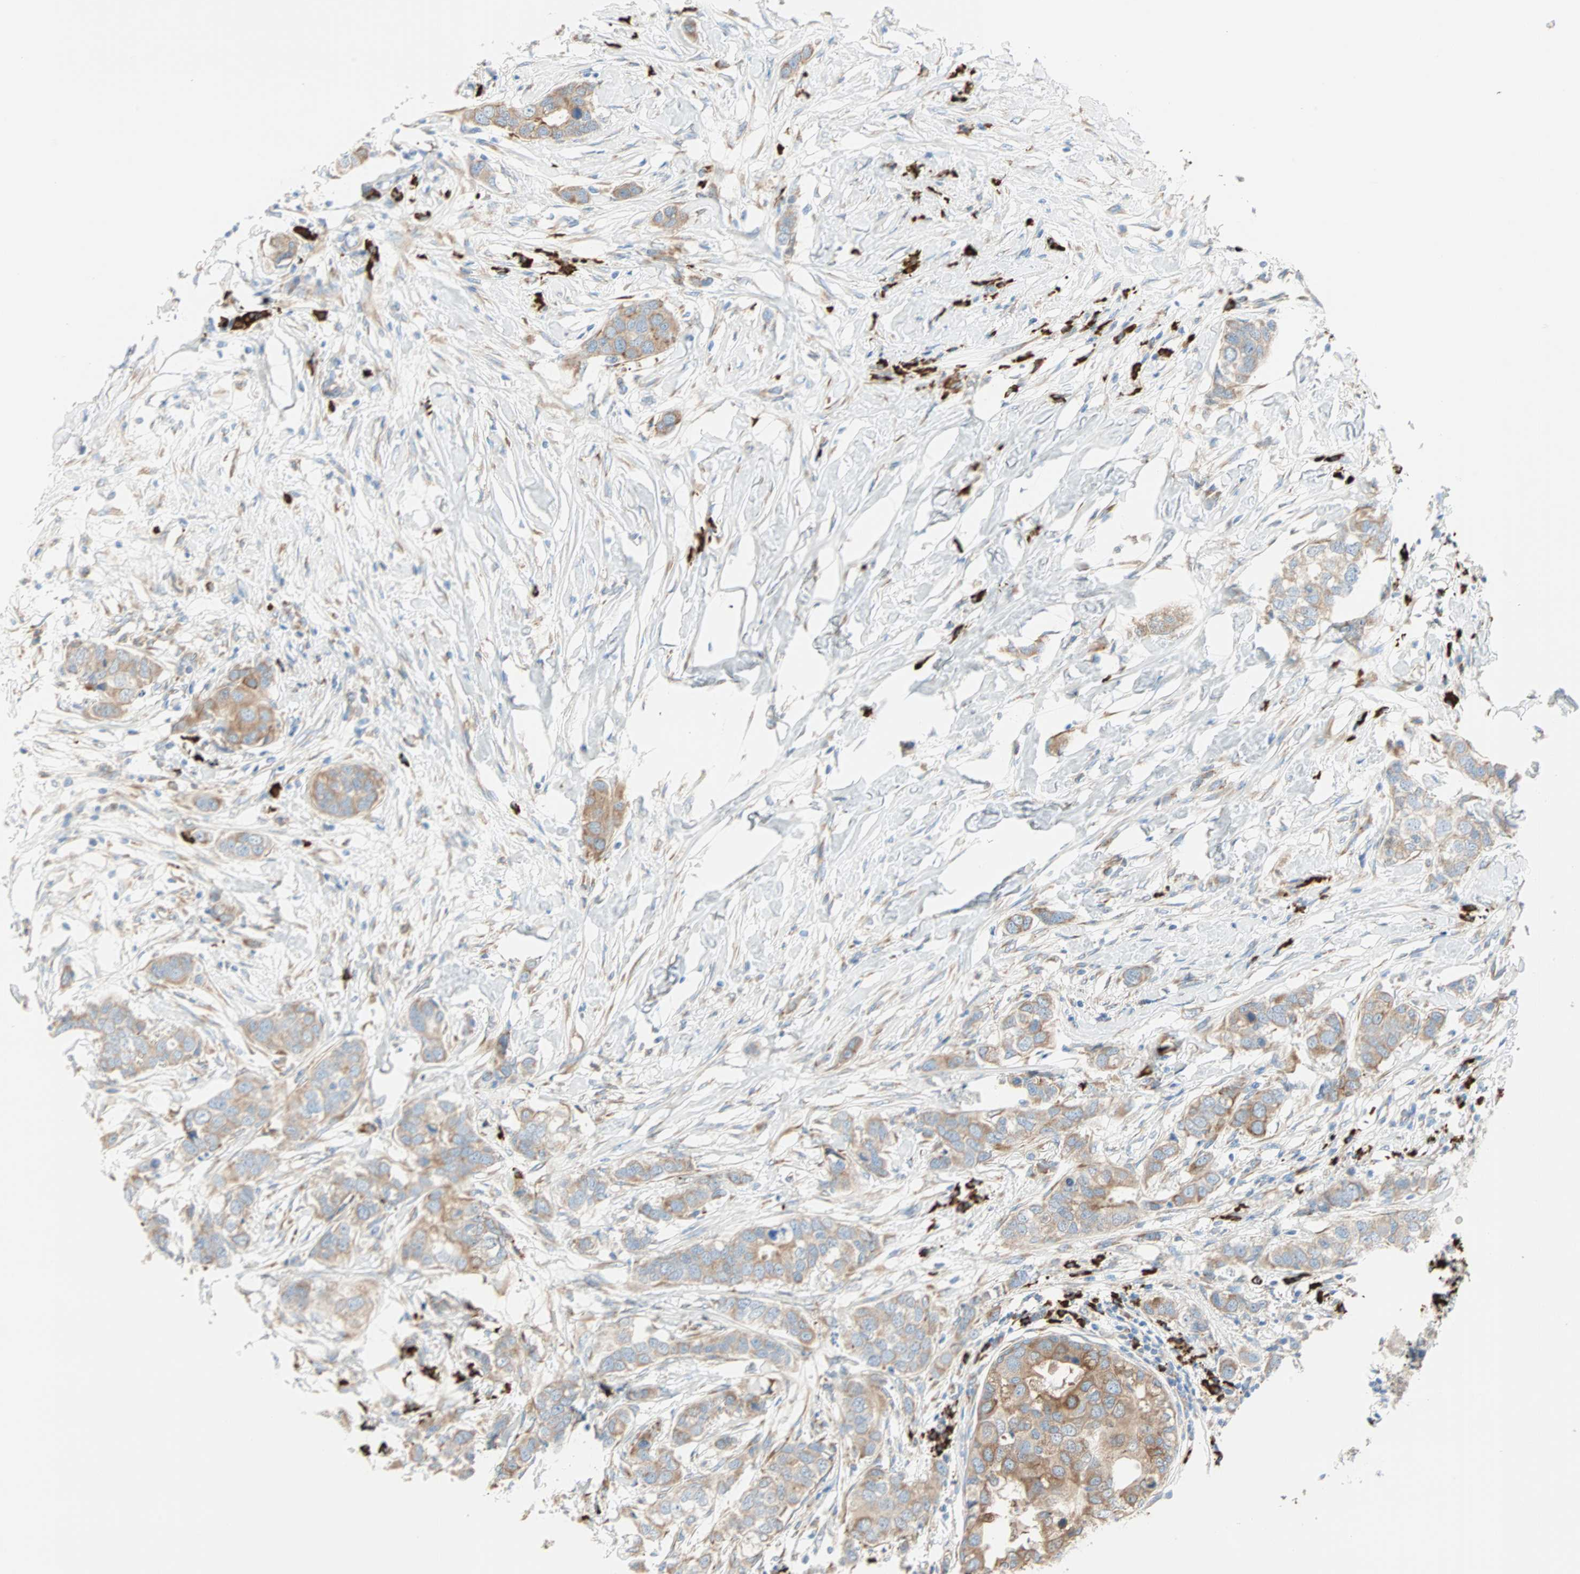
{"staining": {"intensity": "moderate", "quantity": ">75%", "location": "cytoplasmic/membranous"}, "tissue": "breast cancer", "cell_type": "Tumor cells", "image_type": "cancer", "snomed": [{"axis": "morphology", "description": "Duct carcinoma"}, {"axis": "topography", "description": "Breast"}], "caption": "Immunohistochemistry photomicrograph of human infiltrating ductal carcinoma (breast) stained for a protein (brown), which reveals medium levels of moderate cytoplasmic/membranous positivity in approximately >75% of tumor cells.", "gene": "PLCXD1", "patient": {"sex": "female", "age": 50}}